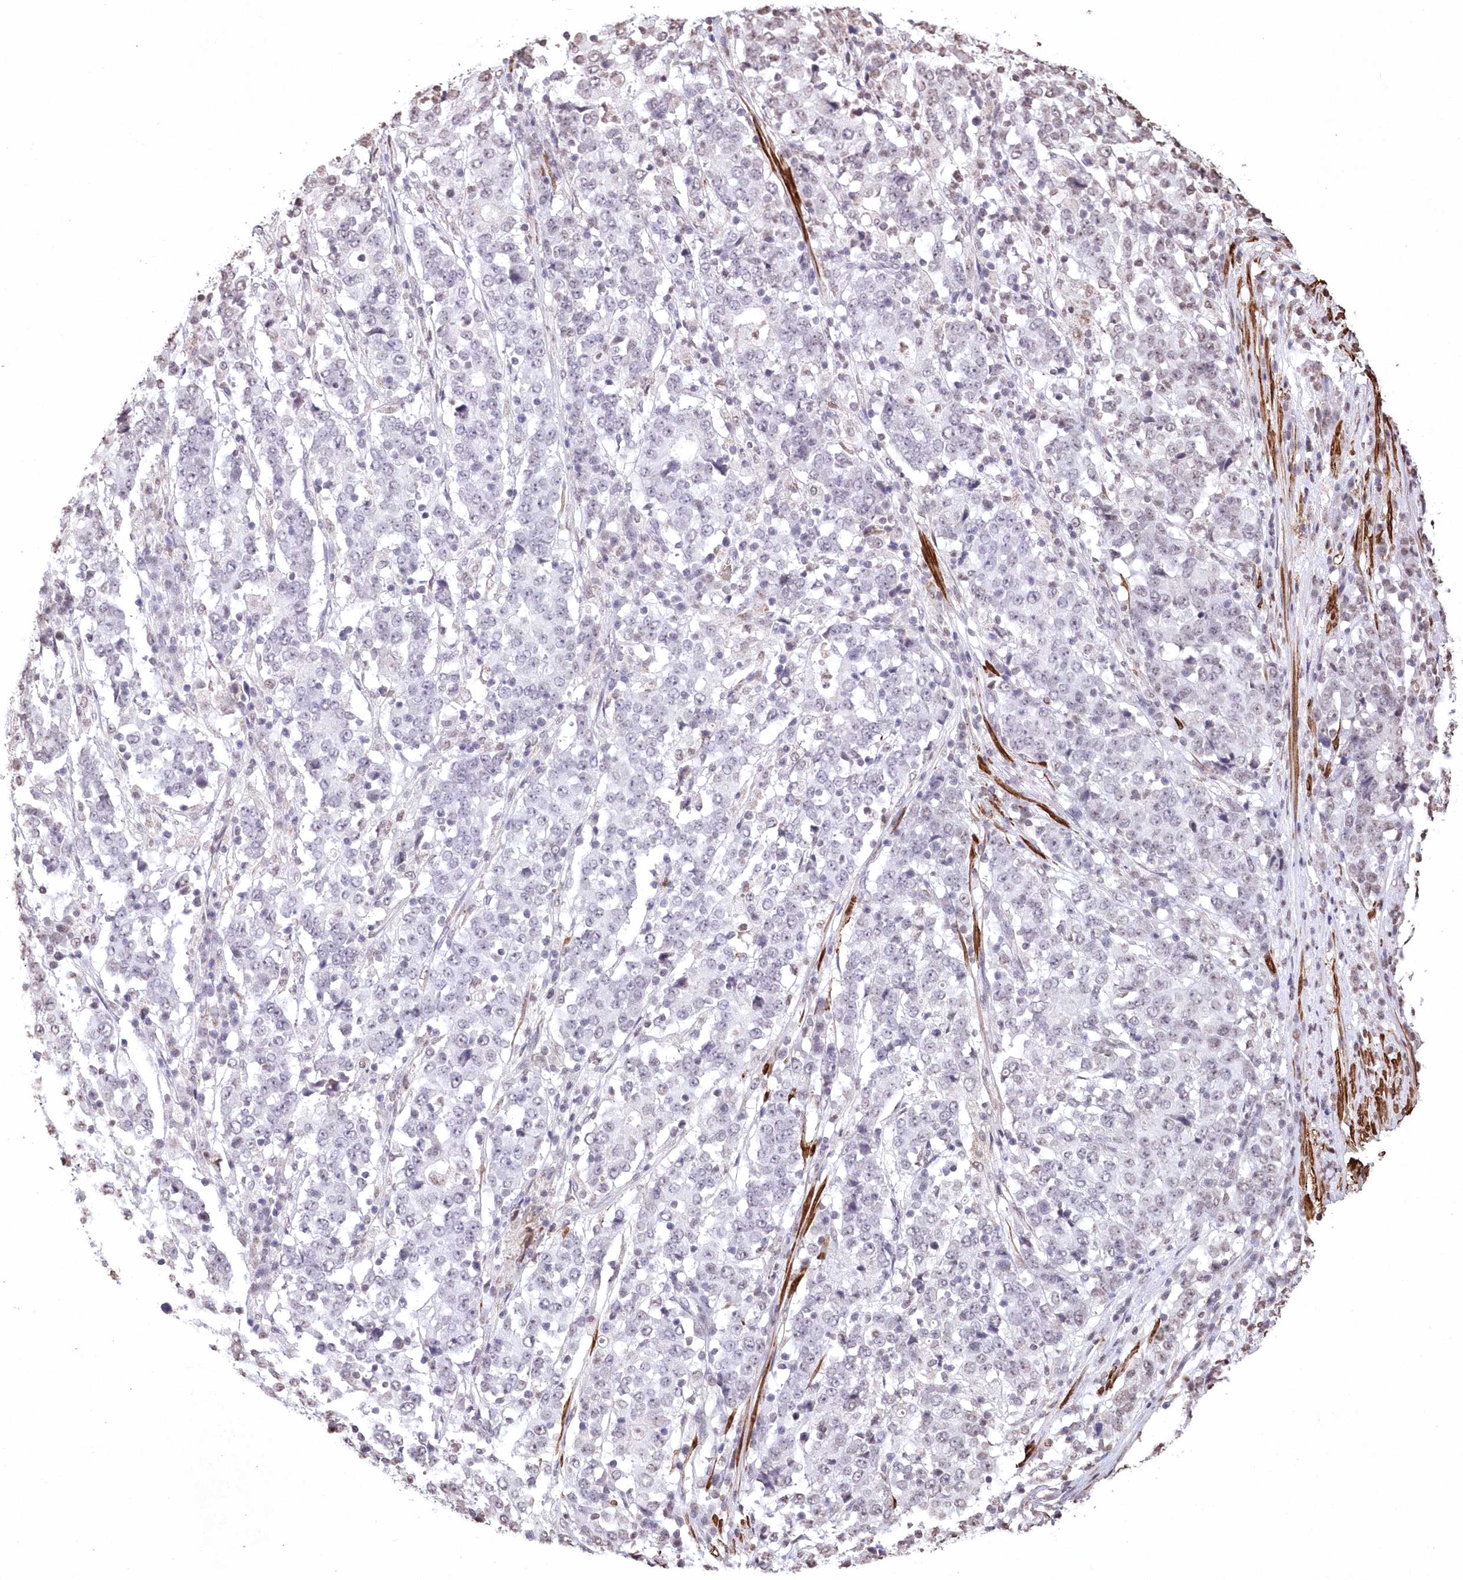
{"staining": {"intensity": "negative", "quantity": "none", "location": "none"}, "tissue": "stomach cancer", "cell_type": "Tumor cells", "image_type": "cancer", "snomed": [{"axis": "morphology", "description": "Adenocarcinoma, NOS"}, {"axis": "topography", "description": "Stomach"}], "caption": "Immunohistochemistry image of neoplastic tissue: stomach cancer (adenocarcinoma) stained with DAB demonstrates no significant protein staining in tumor cells.", "gene": "RBM27", "patient": {"sex": "male", "age": 59}}